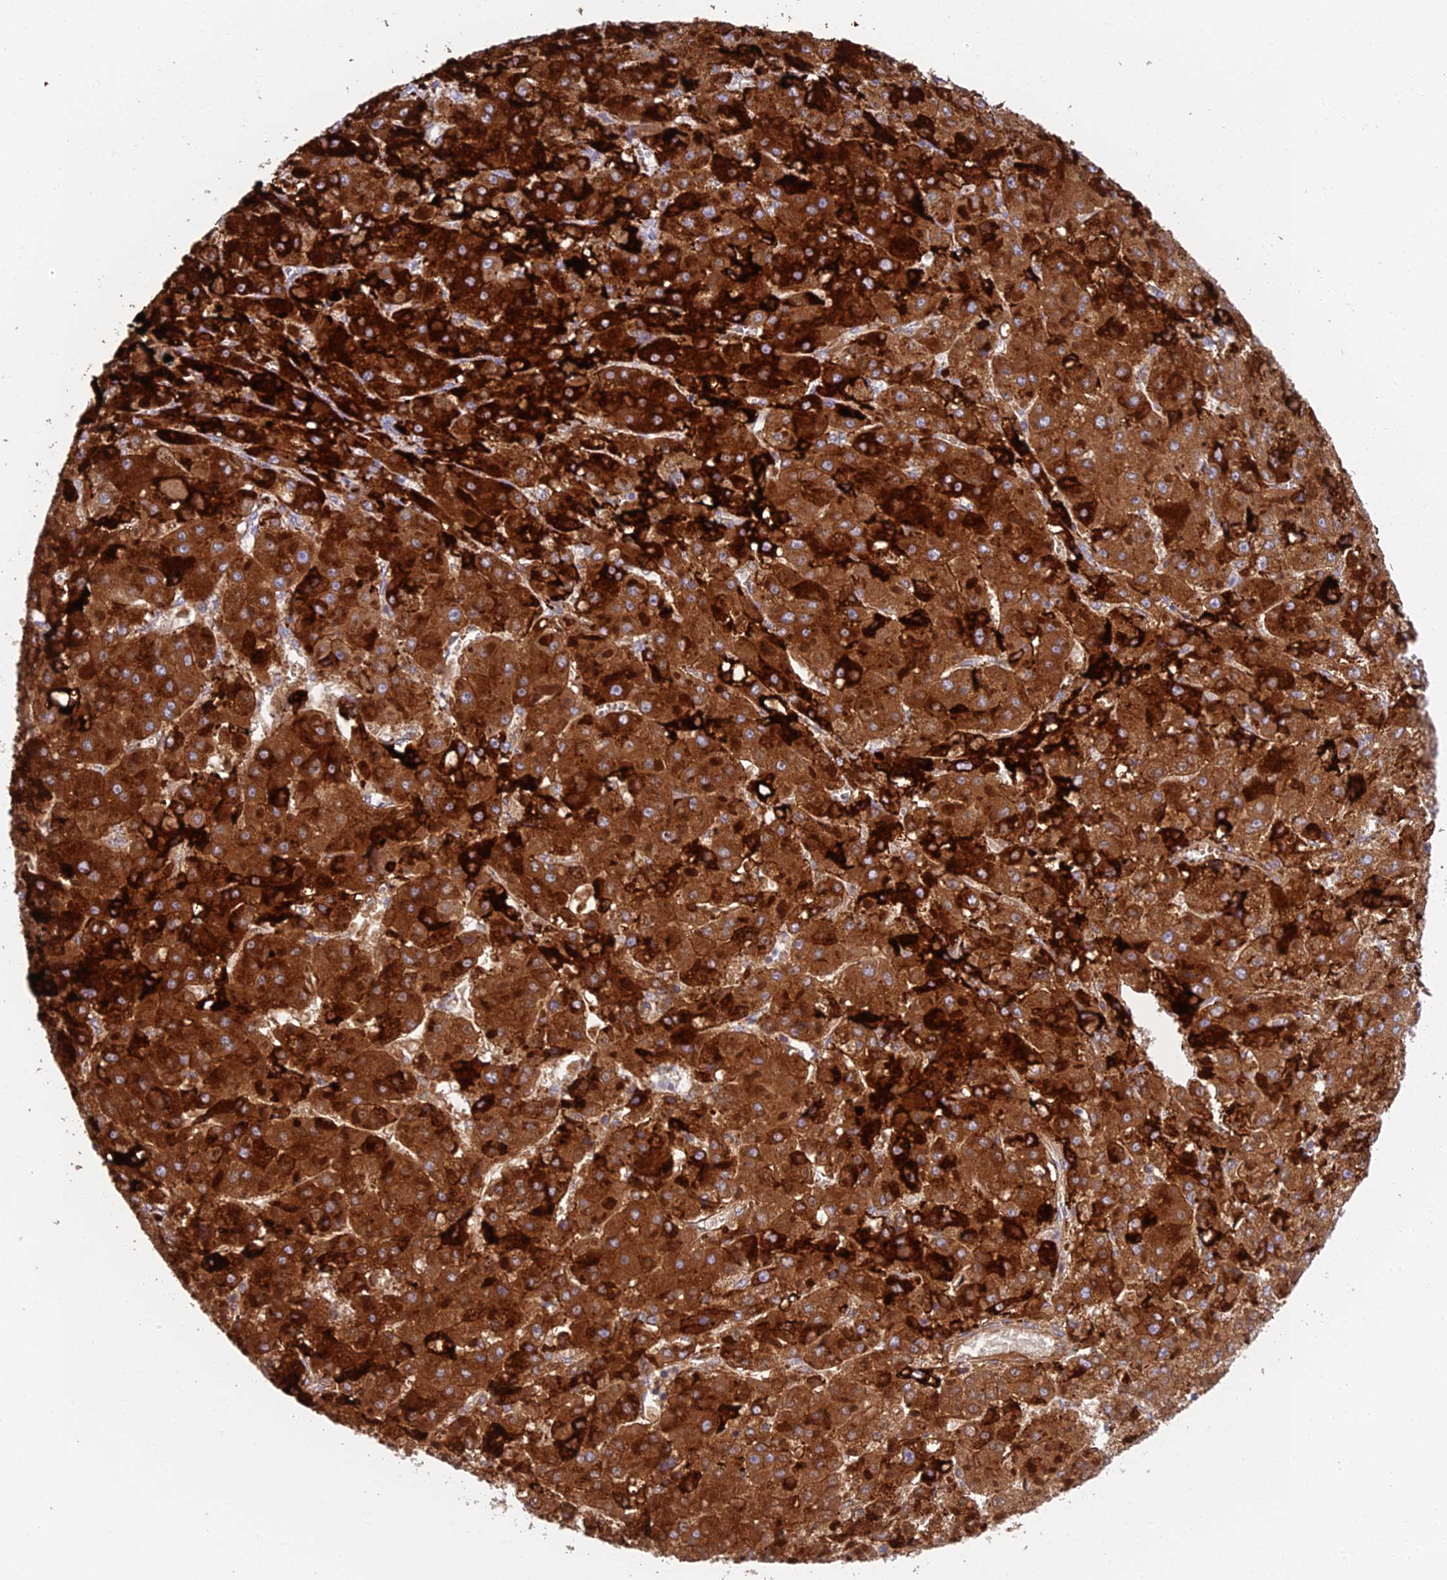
{"staining": {"intensity": "strong", "quantity": ">75%", "location": "cytoplasmic/membranous"}, "tissue": "liver cancer", "cell_type": "Tumor cells", "image_type": "cancer", "snomed": [{"axis": "morphology", "description": "Carcinoma, Hepatocellular, NOS"}, {"axis": "topography", "description": "Liver"}], "caption": "Protein expression by IHC displays strong cytoplasmic/membranous staining in approximately >75% of tumor cells in liver cancer. (DAB (3,3'-diaminobenzidine) = brown stain, brightfield microscopy at high magnification).", "gene": "ADAMTS13", "patient": {"sex": "female", "age": 73}}